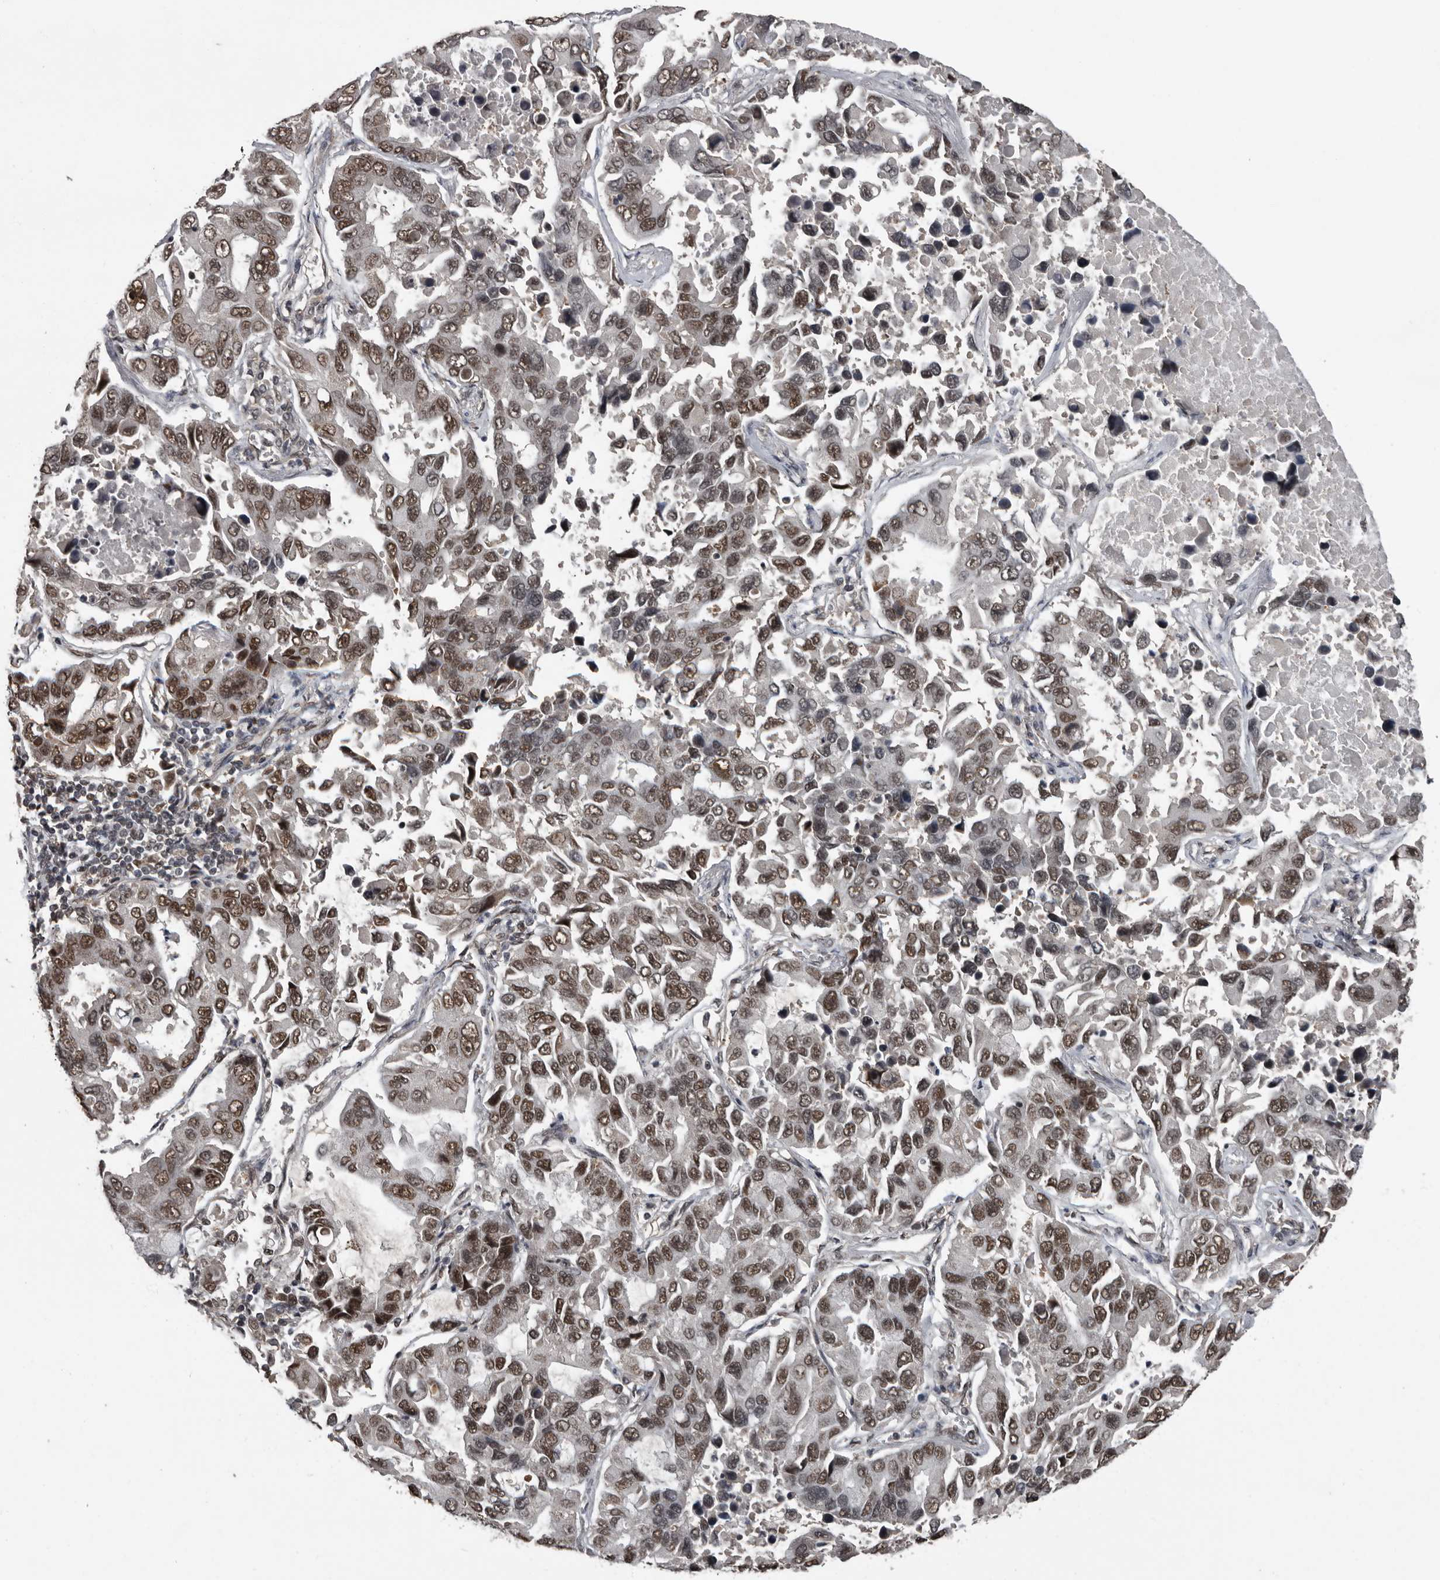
{"staining": {"intensity": "moderate", "quantity": ">75%", "location": "nuclear"}, "tissue": "lung cancer", "cell_type": "Tumor cells", "image_type": "cancer", "snomed": [{"axis": "morphology", "description": "Adenocarcinoma, NOS"}, {"axis": "topography", "description": "Lung"}], "caption": "Brown immunohistochemical staining in adenocarcinoma (lung) exhibits moderate nuclear expression in approximately >75% of tumor cells.", "gene": "CHD1L", "patient": {"sex": "male", "age": 64}}